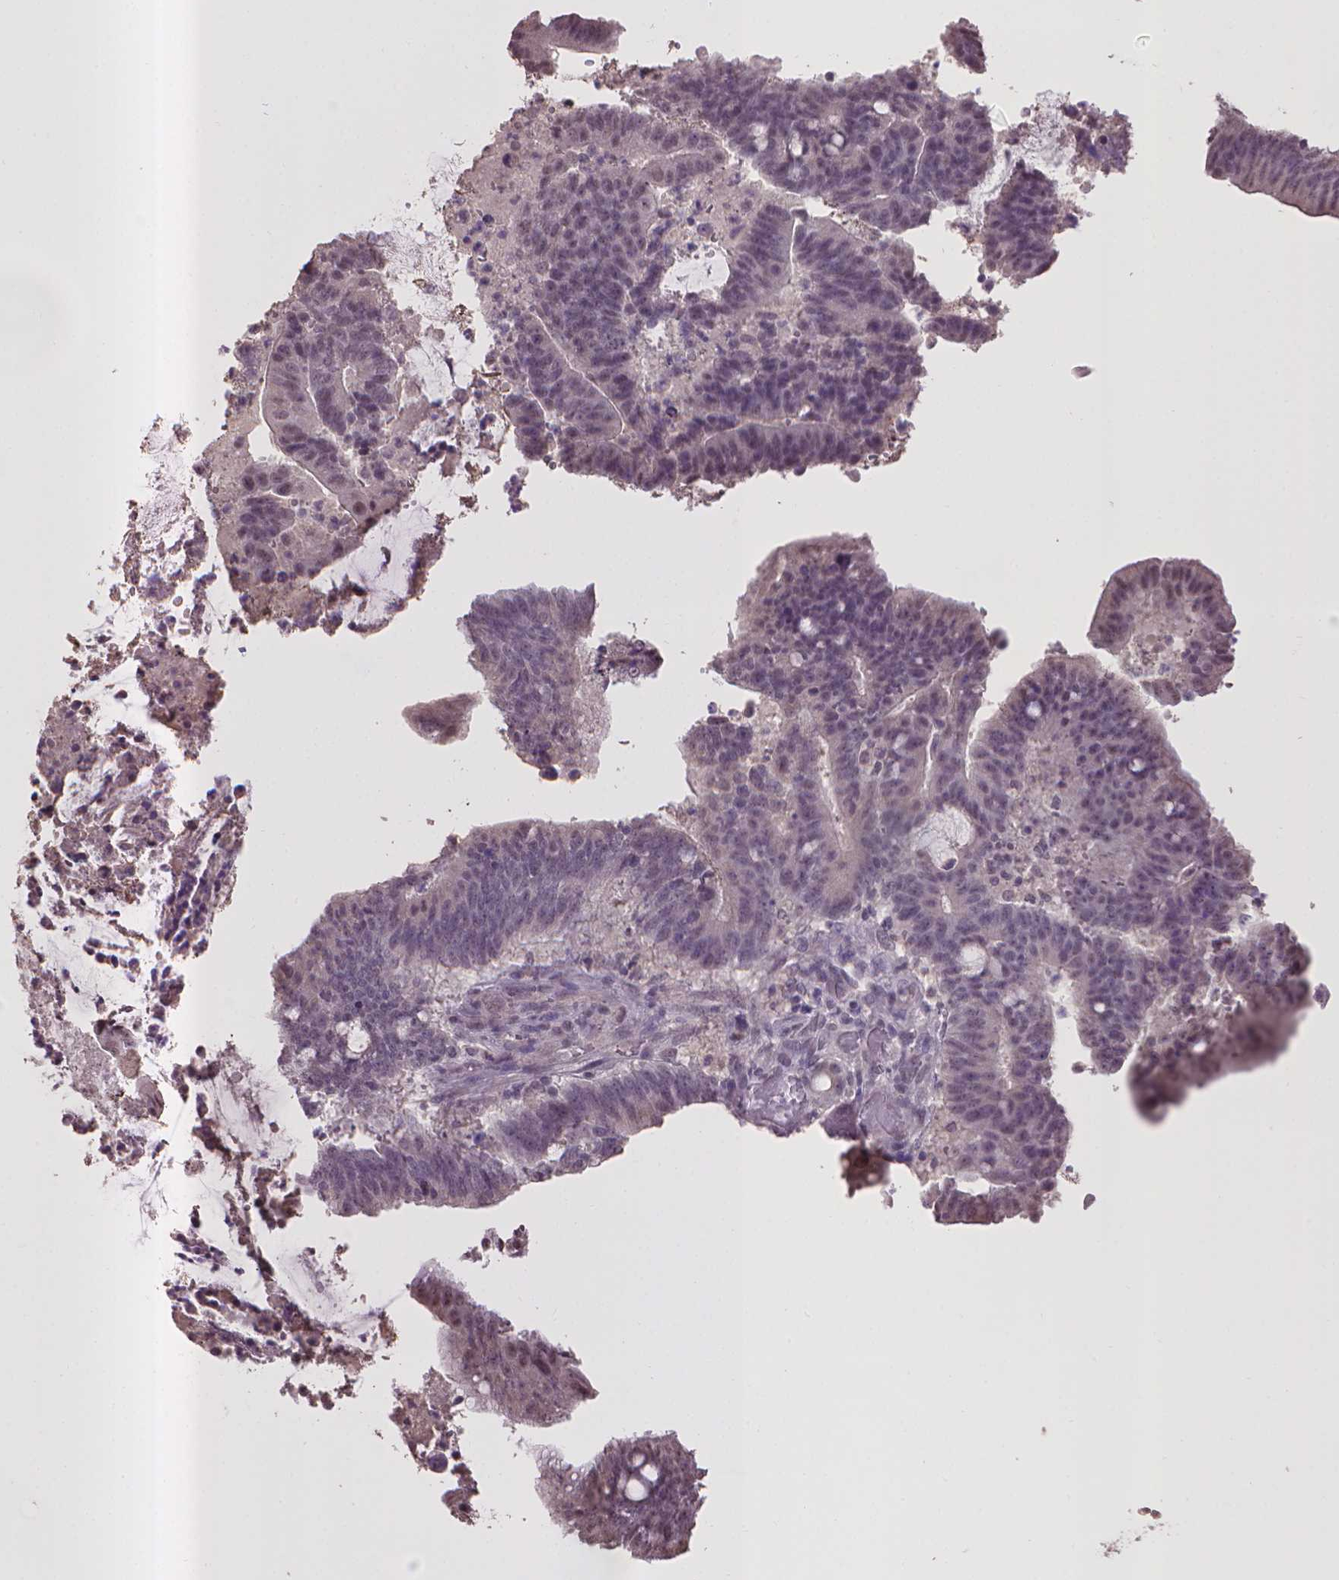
{"staining": {"intensity": "negative", "quantity": "none", "location": "none"}, "tissue": "colorectal cancer", "cell_type": "Tumor cells", "image_type": "cancer", "snomed": [{"axis": "morphology", "description": "Adenocarcinoma, NOS"}, {"axis": "topography", "description": "Colon"}], "caption": "DAB immunohistochemical staining of colorectal cancer (adenocarcinoma) exhibits no significant positivity in tumor cells.", "gene": "CPM", "patient": {"sex": "female", "age": 43}}